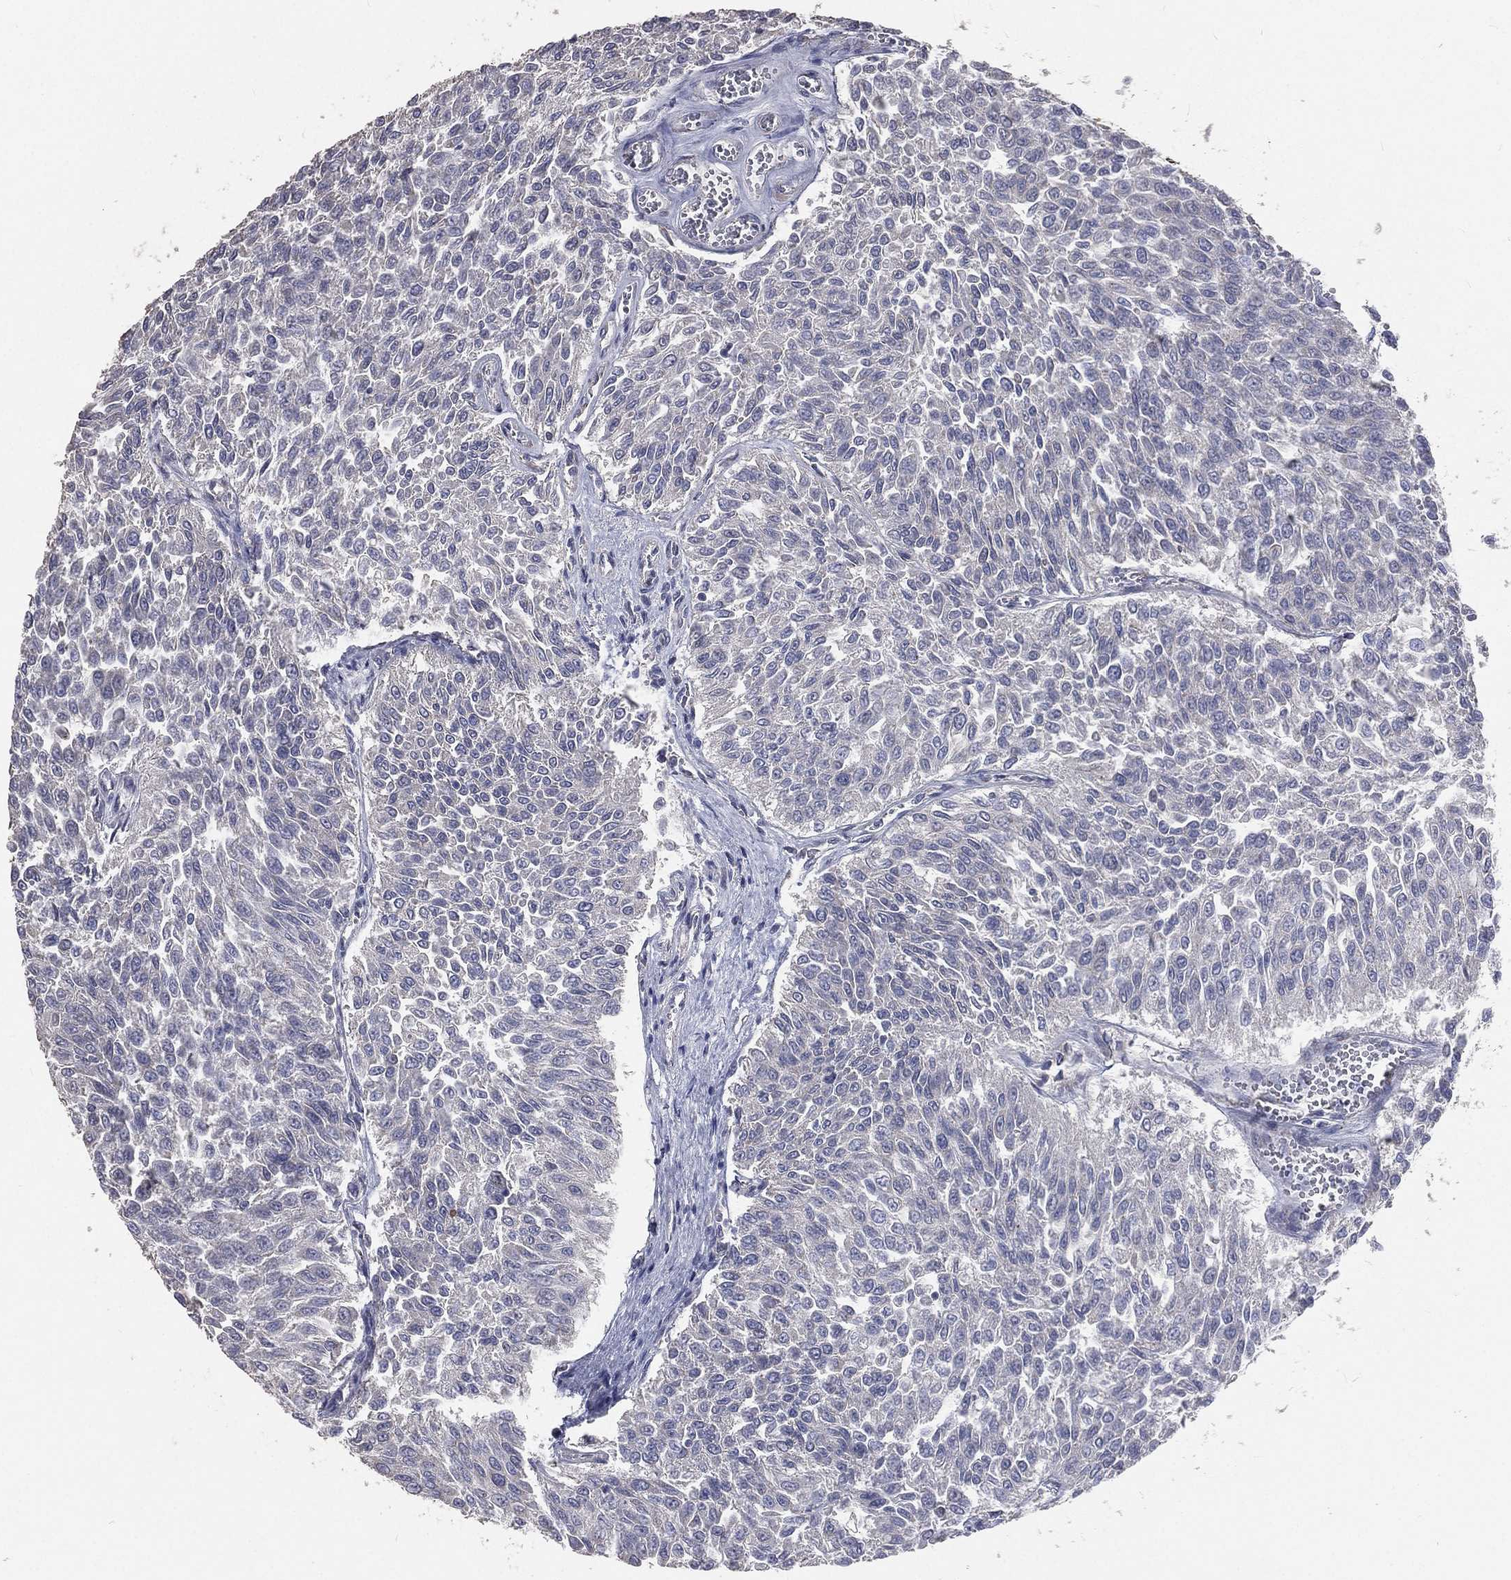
{"staining": {"intensity": "negative", "quantity": "none", "location": "none"}, "tissue": "urothelial cancer", "cell_type": "Tumor cells", "image_type": "cancer", "snomed": [{"axis": "morphology", "description": "Urothelial carcinoma, Low grade"}, {"axis": "topography", "description": "Urinary bladder"}], "caption": "IHC histopathology image of neoplastic tissue: urothelial cancer stained with DAB displays no significant protein positivity in tumor cells.", "gene": "CROCC", "patient": {"sex": "male", "age": 78}}